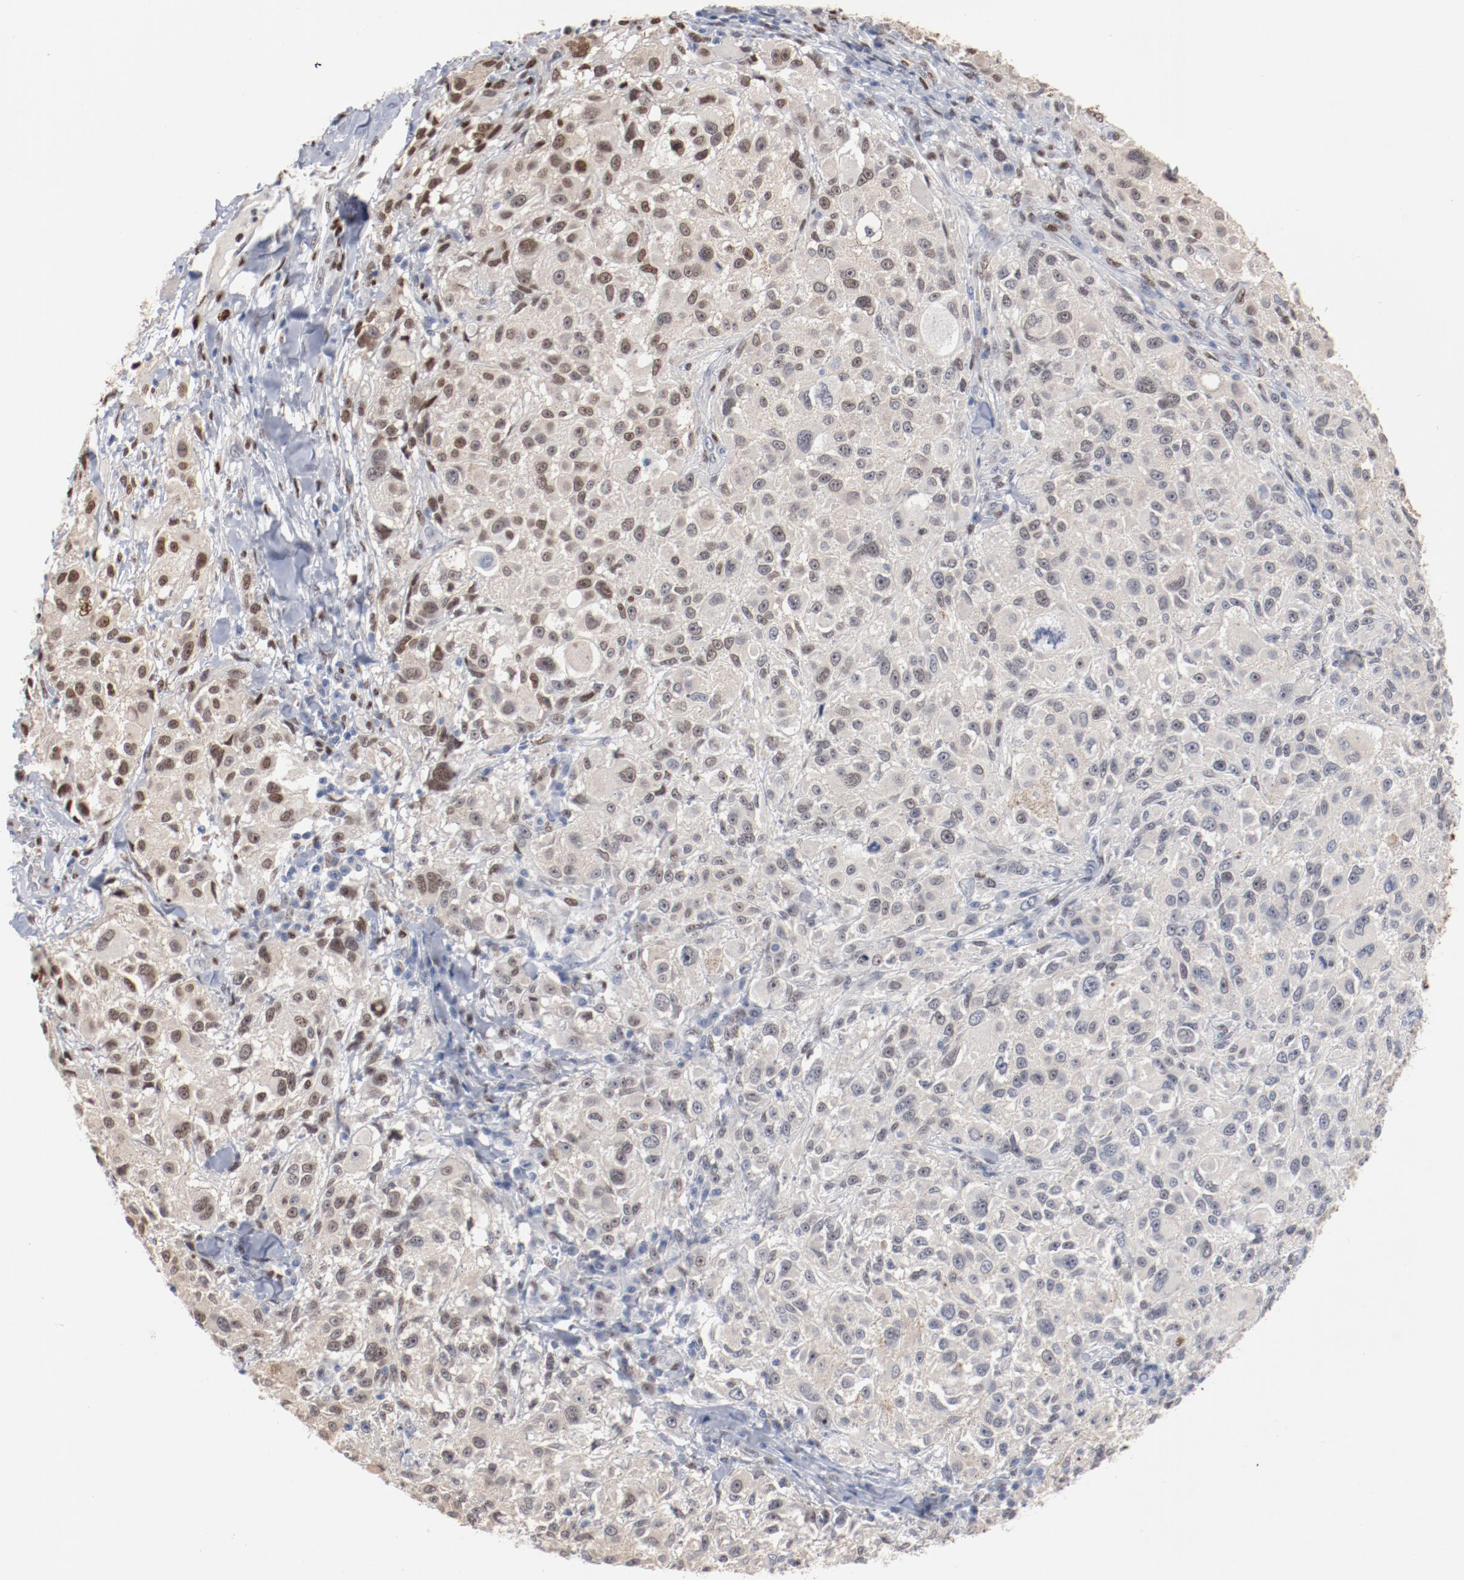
{"staining": {"intensity": "weak", "quantity": "<25%", "location": "nuclear"}, "tissue": "melanoma", "cell_type": "Tumor cells", "image_type": "cancer", "snomed": [{"axis": "morphology", "description": "Necrosis, NOS"}, {"axis": "morphology", "description": "Malignant melanoma, NOS"}, {"axis": "topography", "description": "Skin"}], "caption": "Protein analysis of melanoma exhibits no significant expression in tumor cells.", "gene": "ZEB2", "patient": {"sex": "female", "age": 87}}